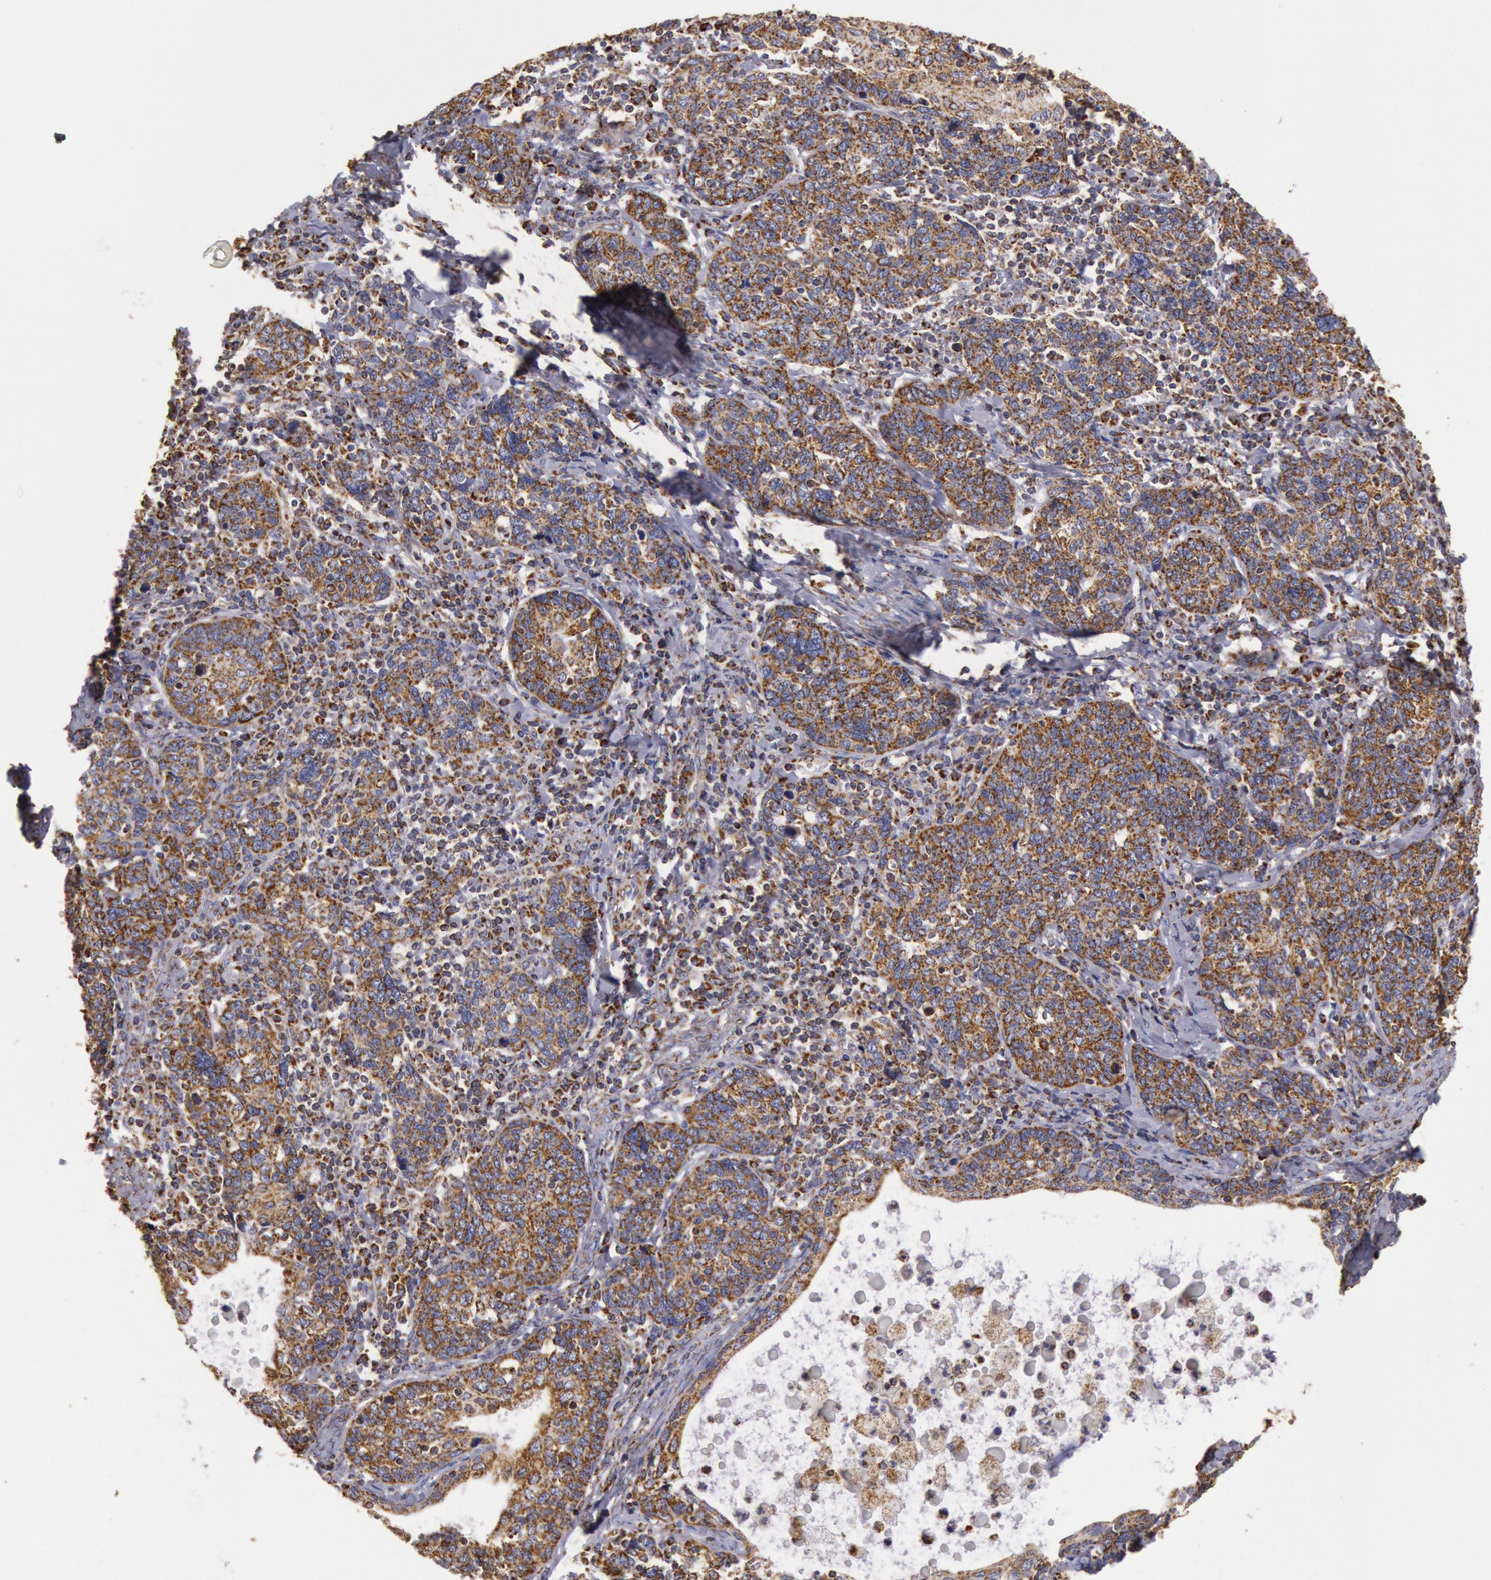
{"staining": {"intensity": "strong", "quantity": ">75%", "location": "cytoplasmic/membranous"}, "tissue": "cervical cancer", "cell_type": "Tumor cells", "image_type": "cancer", "snomed": [{"axis": "morphology", "description": "Squamous cell carcinoma, NOS"}, {"axis": "topography", "description": "Cervix"}], "caption": "Approximately >75% of tumor cells in human cervical squamous cell carcinoma show strong cytoplasmic/membranous protein expression as visualized by brown immunohistochemical staining.", "gene": "CYC1", "patient": {"sex": "female", "age": 41}}